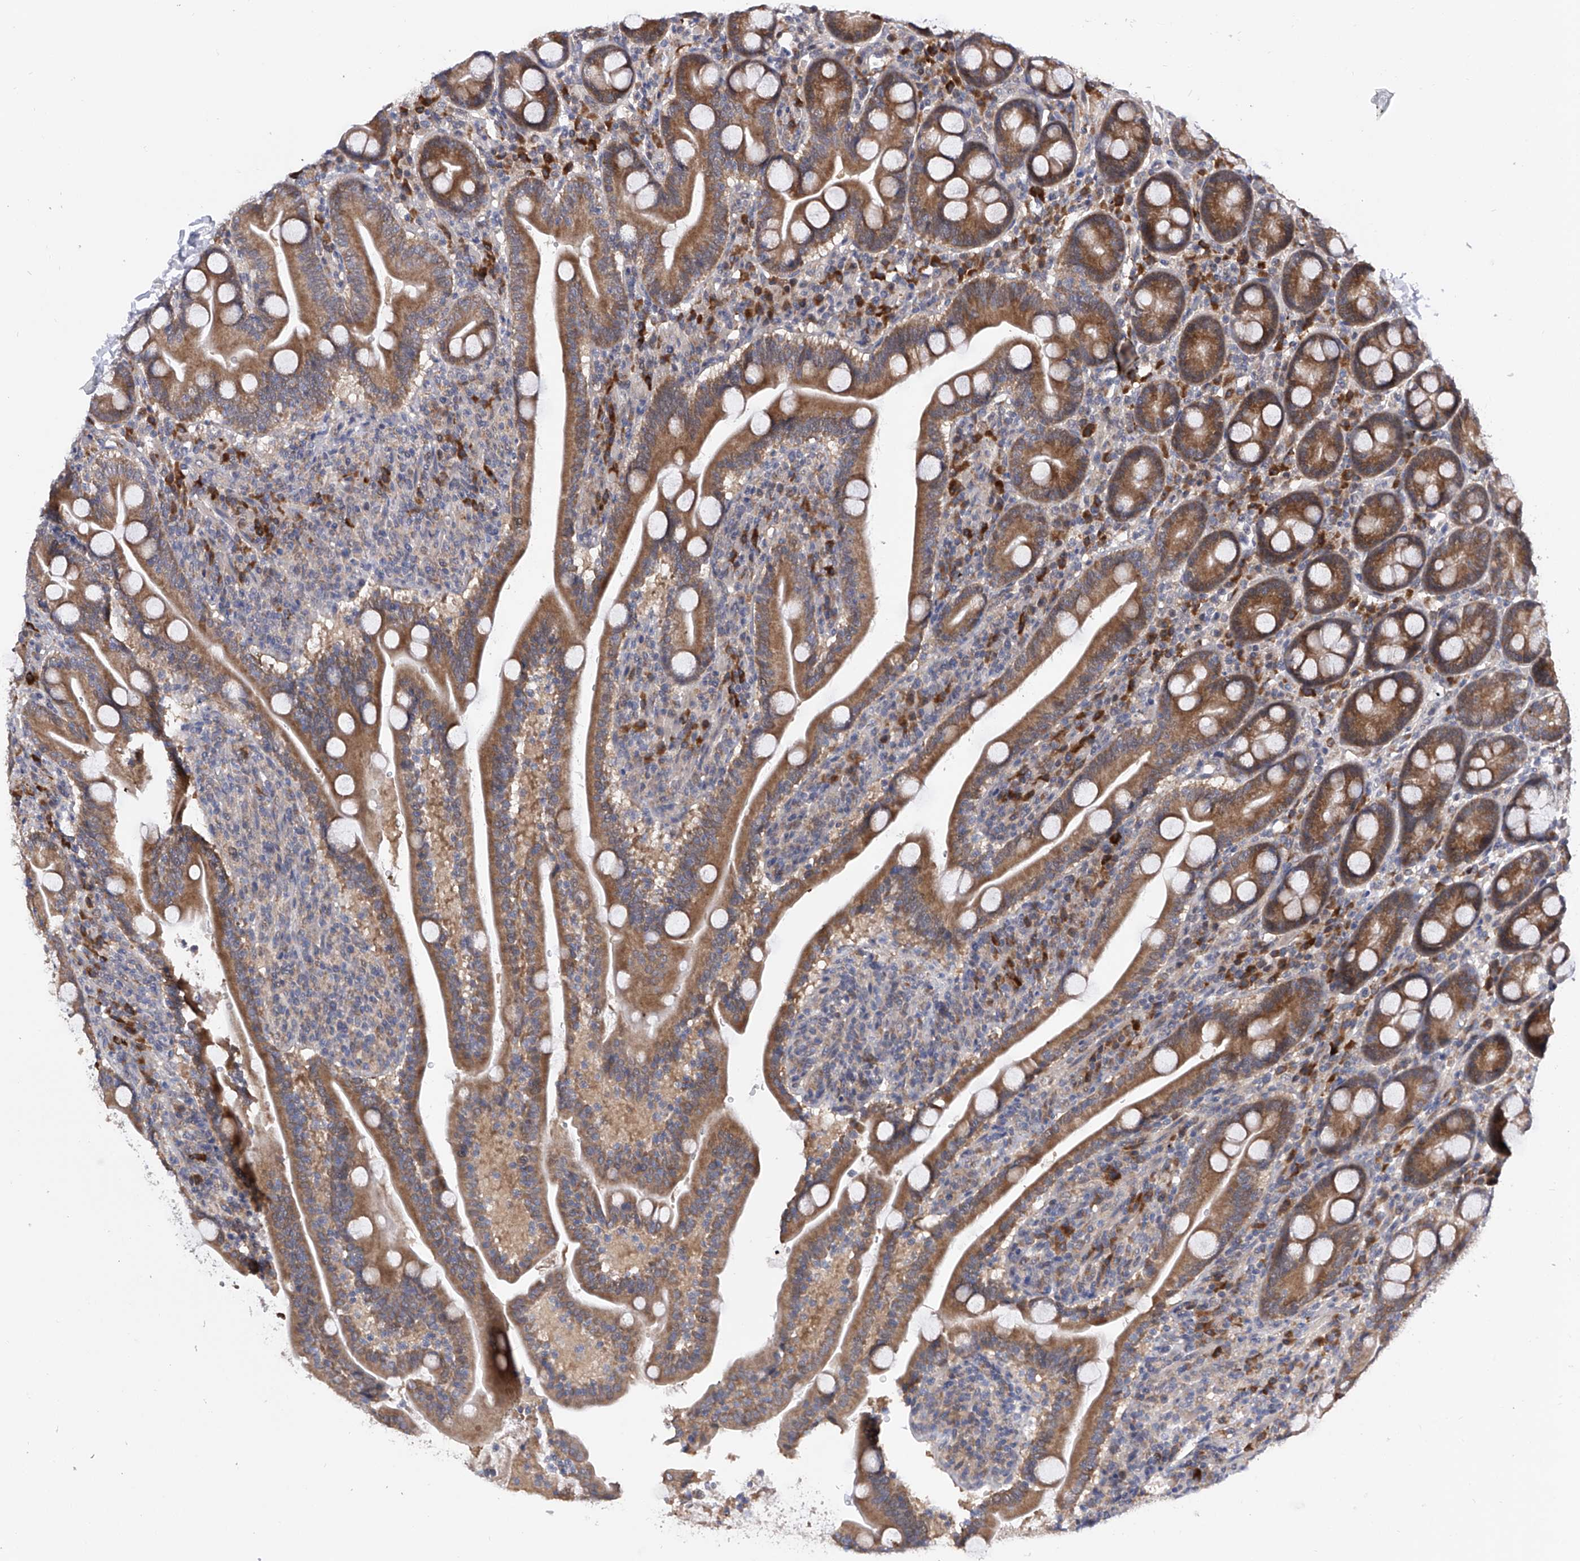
{"staining": {"intensity": "moderate", "quantity": ">75%", "location": "cytoplasmic/membranous"}, "tissue": "duodenum", "cell_type": "Glandular cells", "image_type": "normal", "snomed": [{"axis": "morphology", "description": "Normal tissue, NOS"}, {"axis": "topography", "description": "Duodenum"}], "caption": "Normal duodenum reveals moderate cytoplasmic/membranous expression in approximately >75% of glandular cells The staining was performed using DAB, with brown indicating positive protein expression. Nuclei are stained blue with hematoxylin..", "gene": "USP45", "patient": {"sex": "male", "age": 35}}